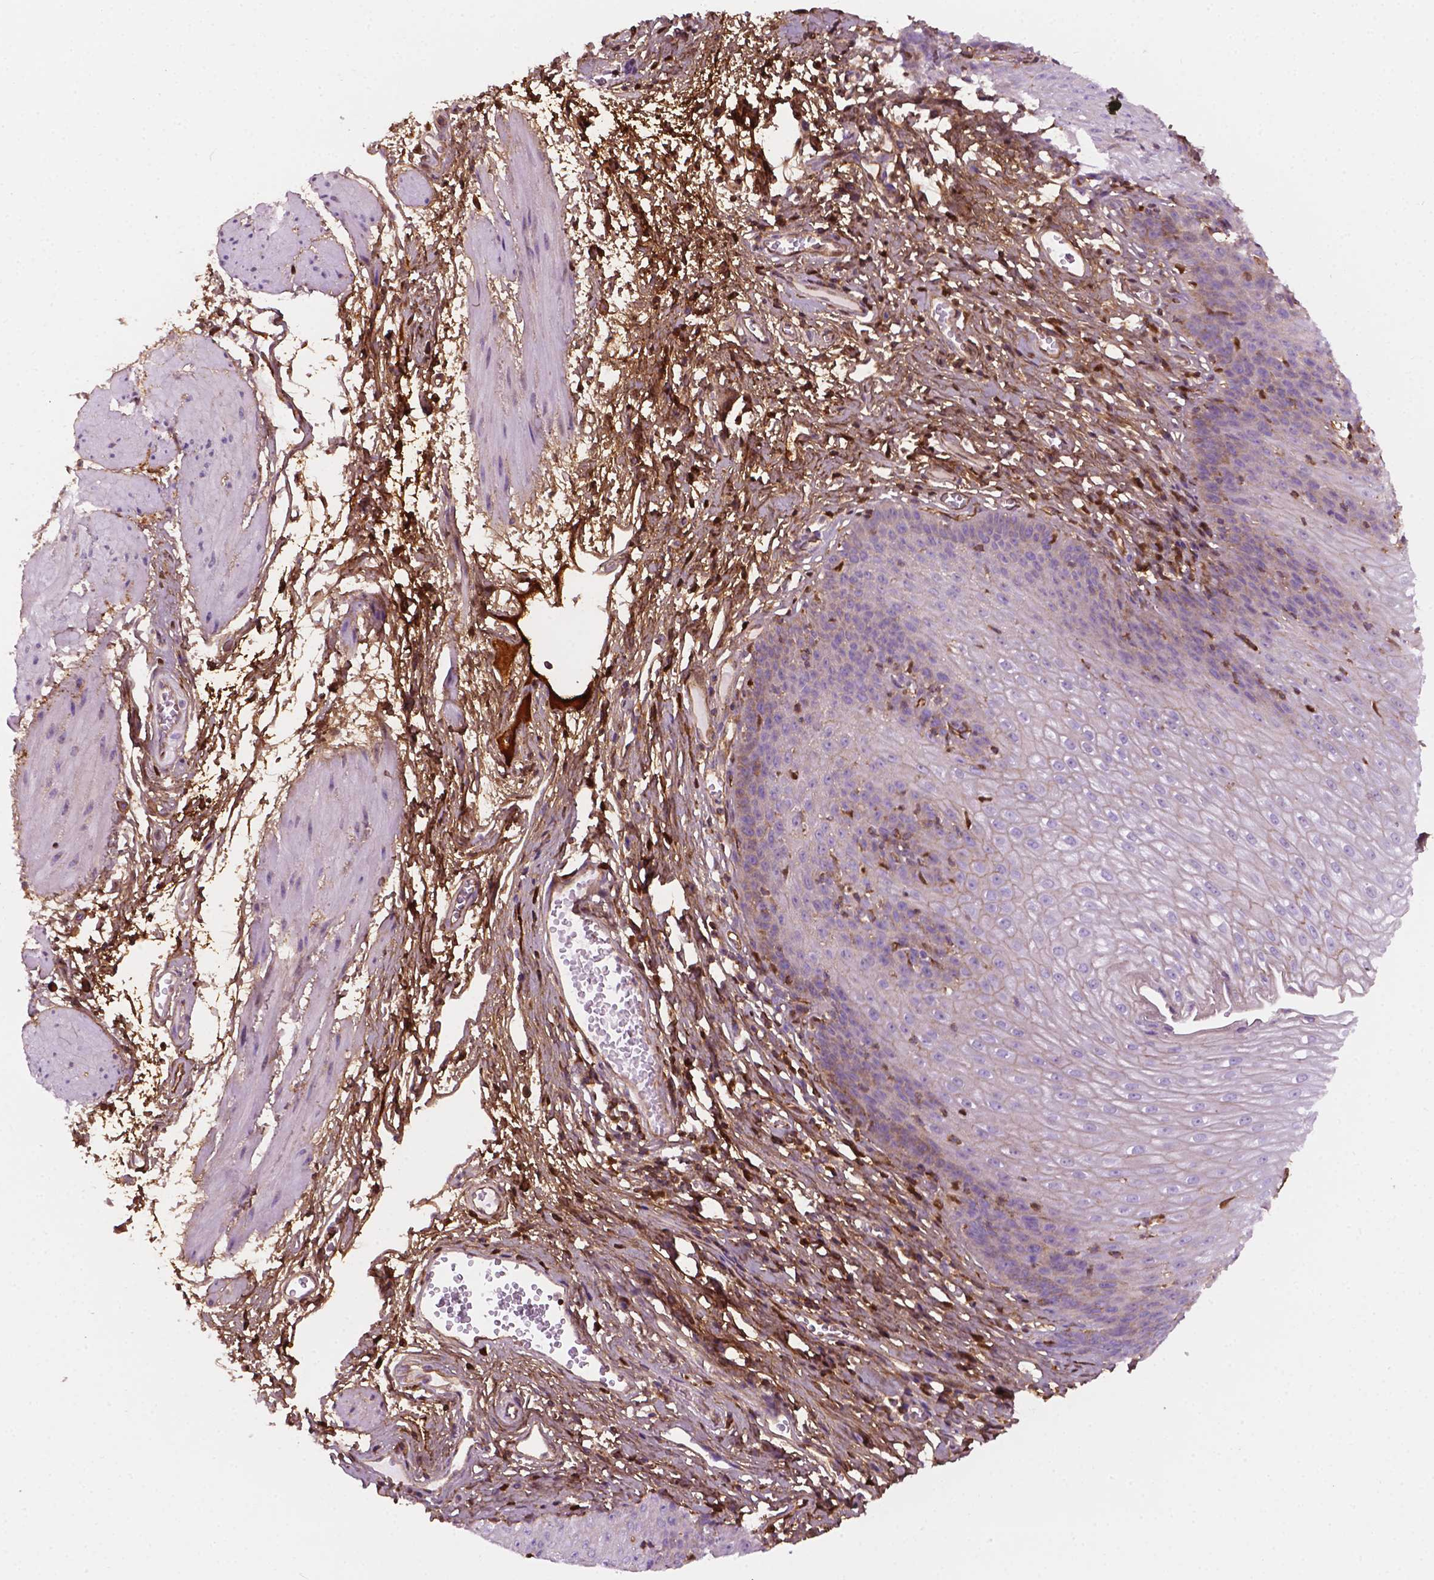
{"staining": {"intensity": "moderate", "quantity": "<25%", "location": "nuclear"}, "tissue": "esophagus", "cell_type": "Squamous epithelial cells", "image_type": "normal", "snomed": [{"axis": "morphology", "description": "Normal tissue, NOS"}, {"axis": "topography", "description": "Esophagus"}], "caption": "High-power microscopy captured an immunohistochemistry (IHC) histopathology image of unremarkable esophagus, revealing moderate nuclear expression in approximately <25% of squamous epithelial cells. (DAB IHC with brightfield microscopy, high magnification).", "gene": "DCN", "patient": {"sex": "male", "age": 72}}